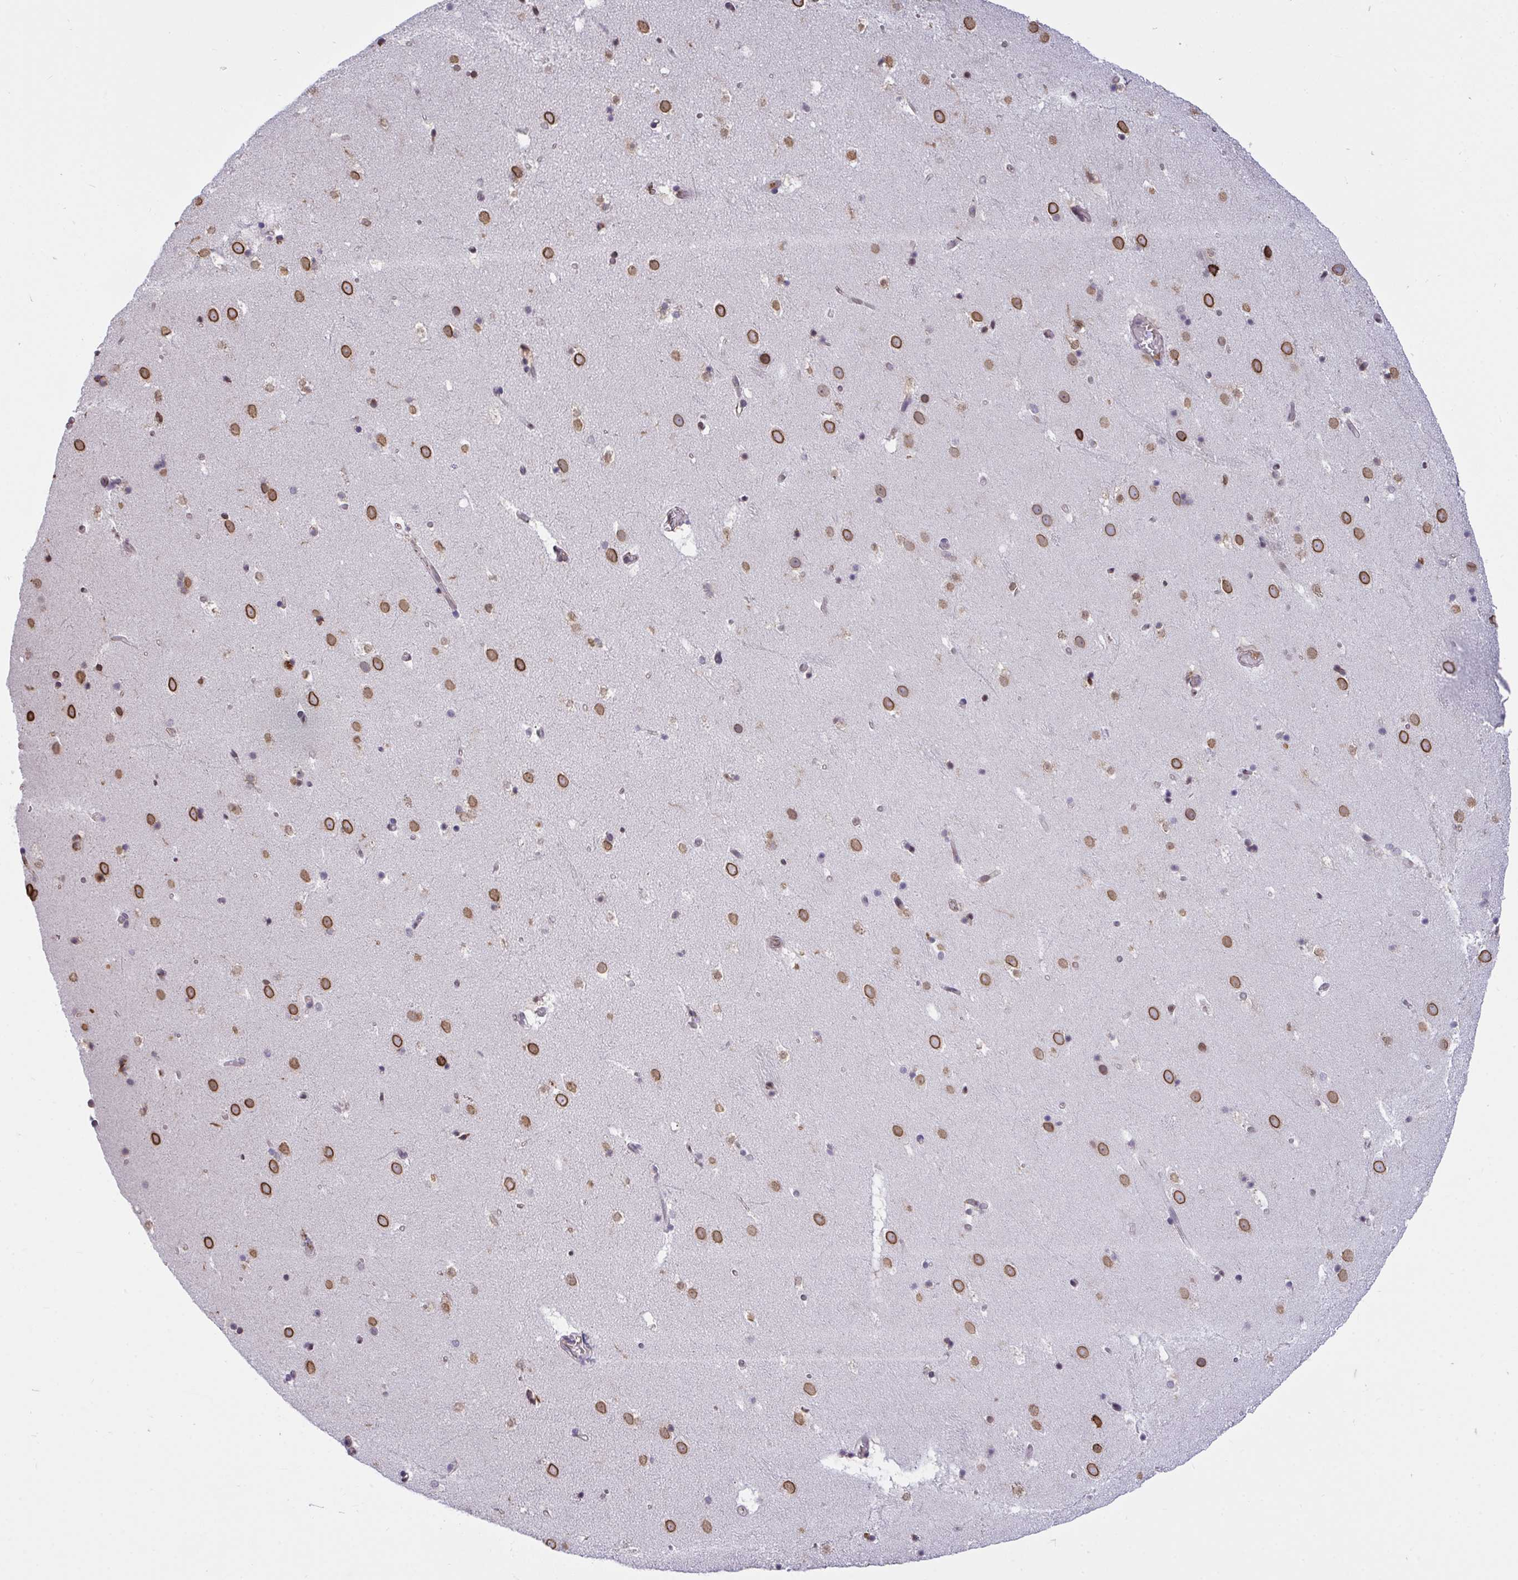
{"staining": {"intensity": "moderate", "quantity": "<25%", "location": "nuclear"}, "tissue": "caudate", "cell_type": "Glial cells", "image_type": "normal", "snomed": [{"axis": "morphology", "description": "Normal tissue, NOS"}, {"axis": "topography", "description": "Lateral ventricle wall"}], "caption": "The histopathology image reveals a brown stain indicating the presence of a protein in the nuclear of glial cells in caudate.", "gene": "SEMA6B", "patient": {"sex": "male", "age": 37}}